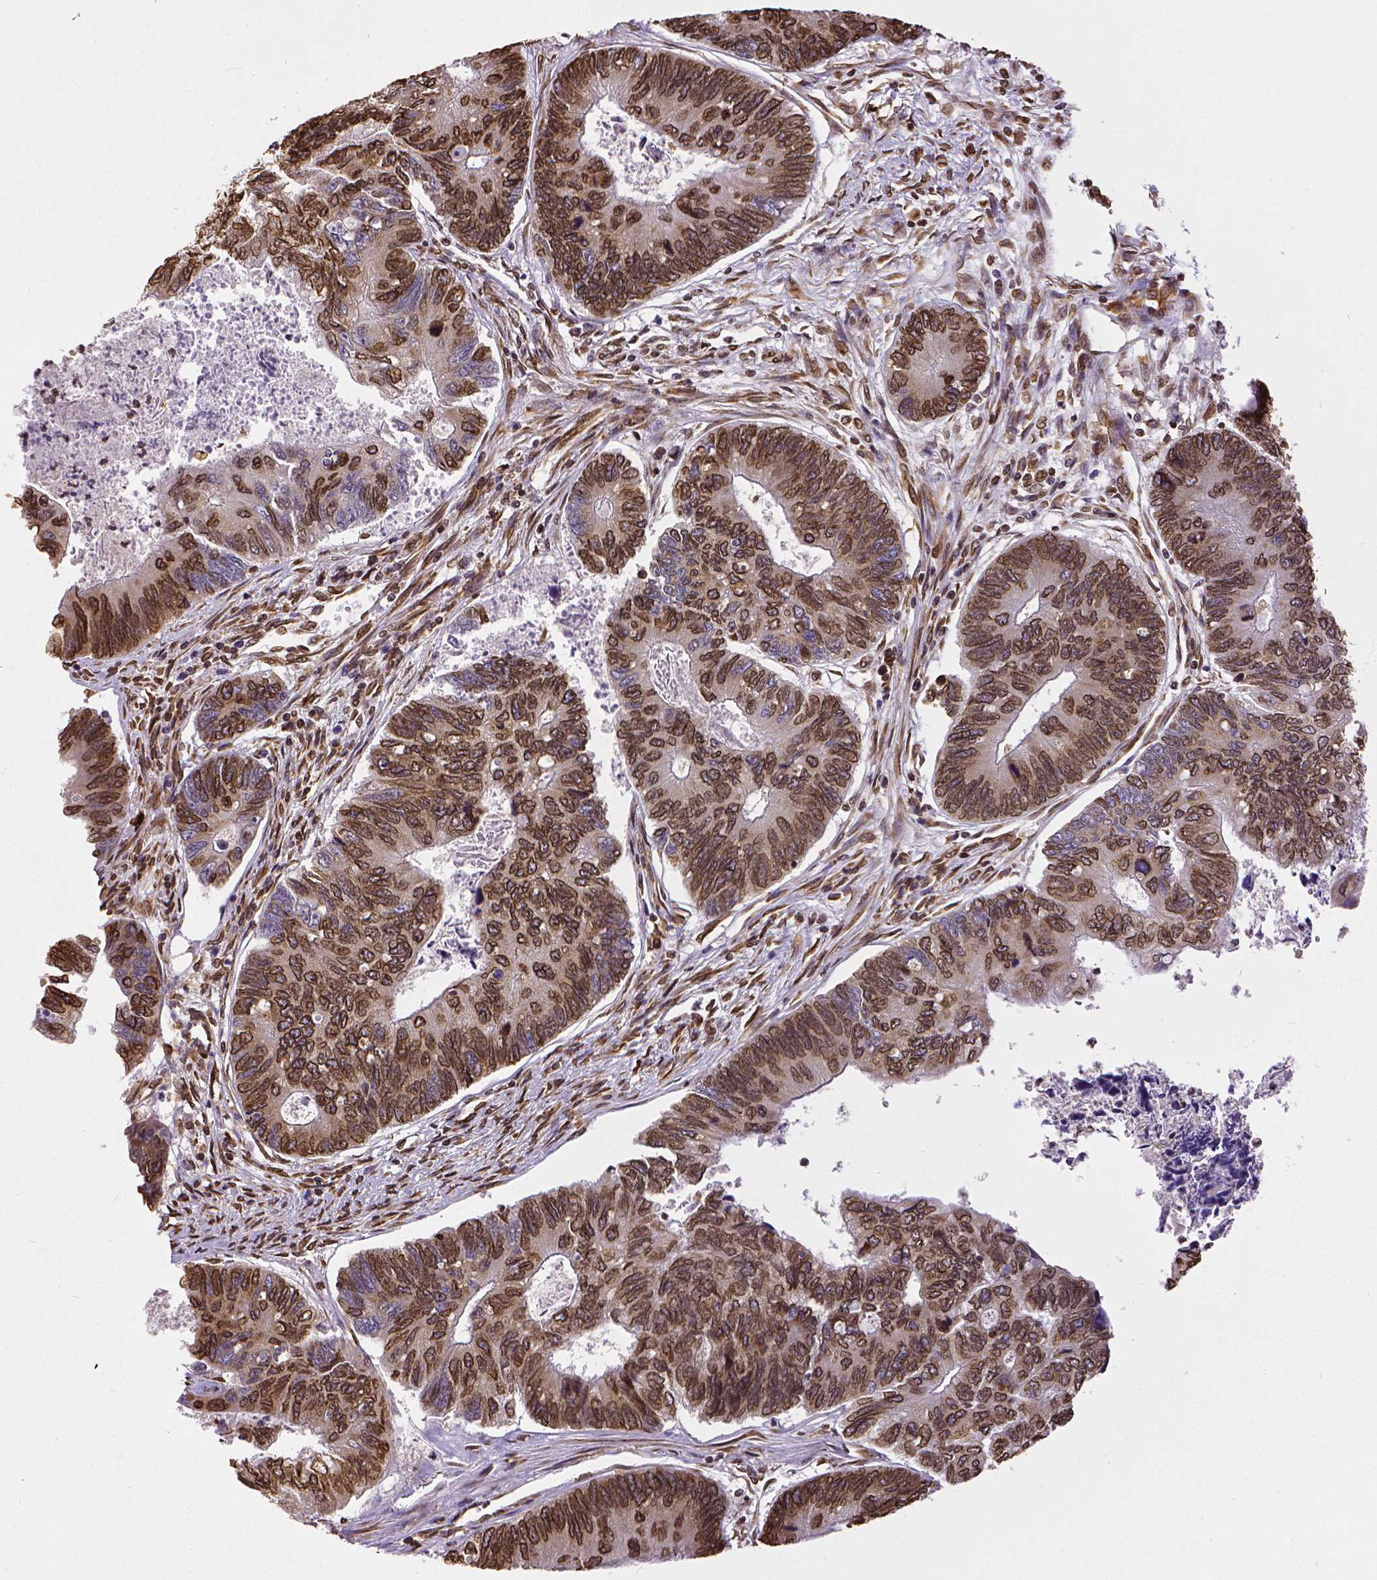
{"staining": {"intensity": "strong", "quantity": ">75%", "location": "cytoplasmic/membranous,nuclear"}, "tissue": "colorectal cancer", "cell_type": "Tumor cells", "image_type": "cancer", "snomed": [{"axis": "morphology", "description": "Adenocarcinoma, NOS"}, {"axis": "topography", "description": "Colon"}], "caption": "A brown stain shows strong cytoplasmic/membranous and nuclear expression of a protein in colorectal cancer (adenocarcinoma) tumor cells.", "gene": "MTDH", "patient": {"sex": "female", "age": 67}}